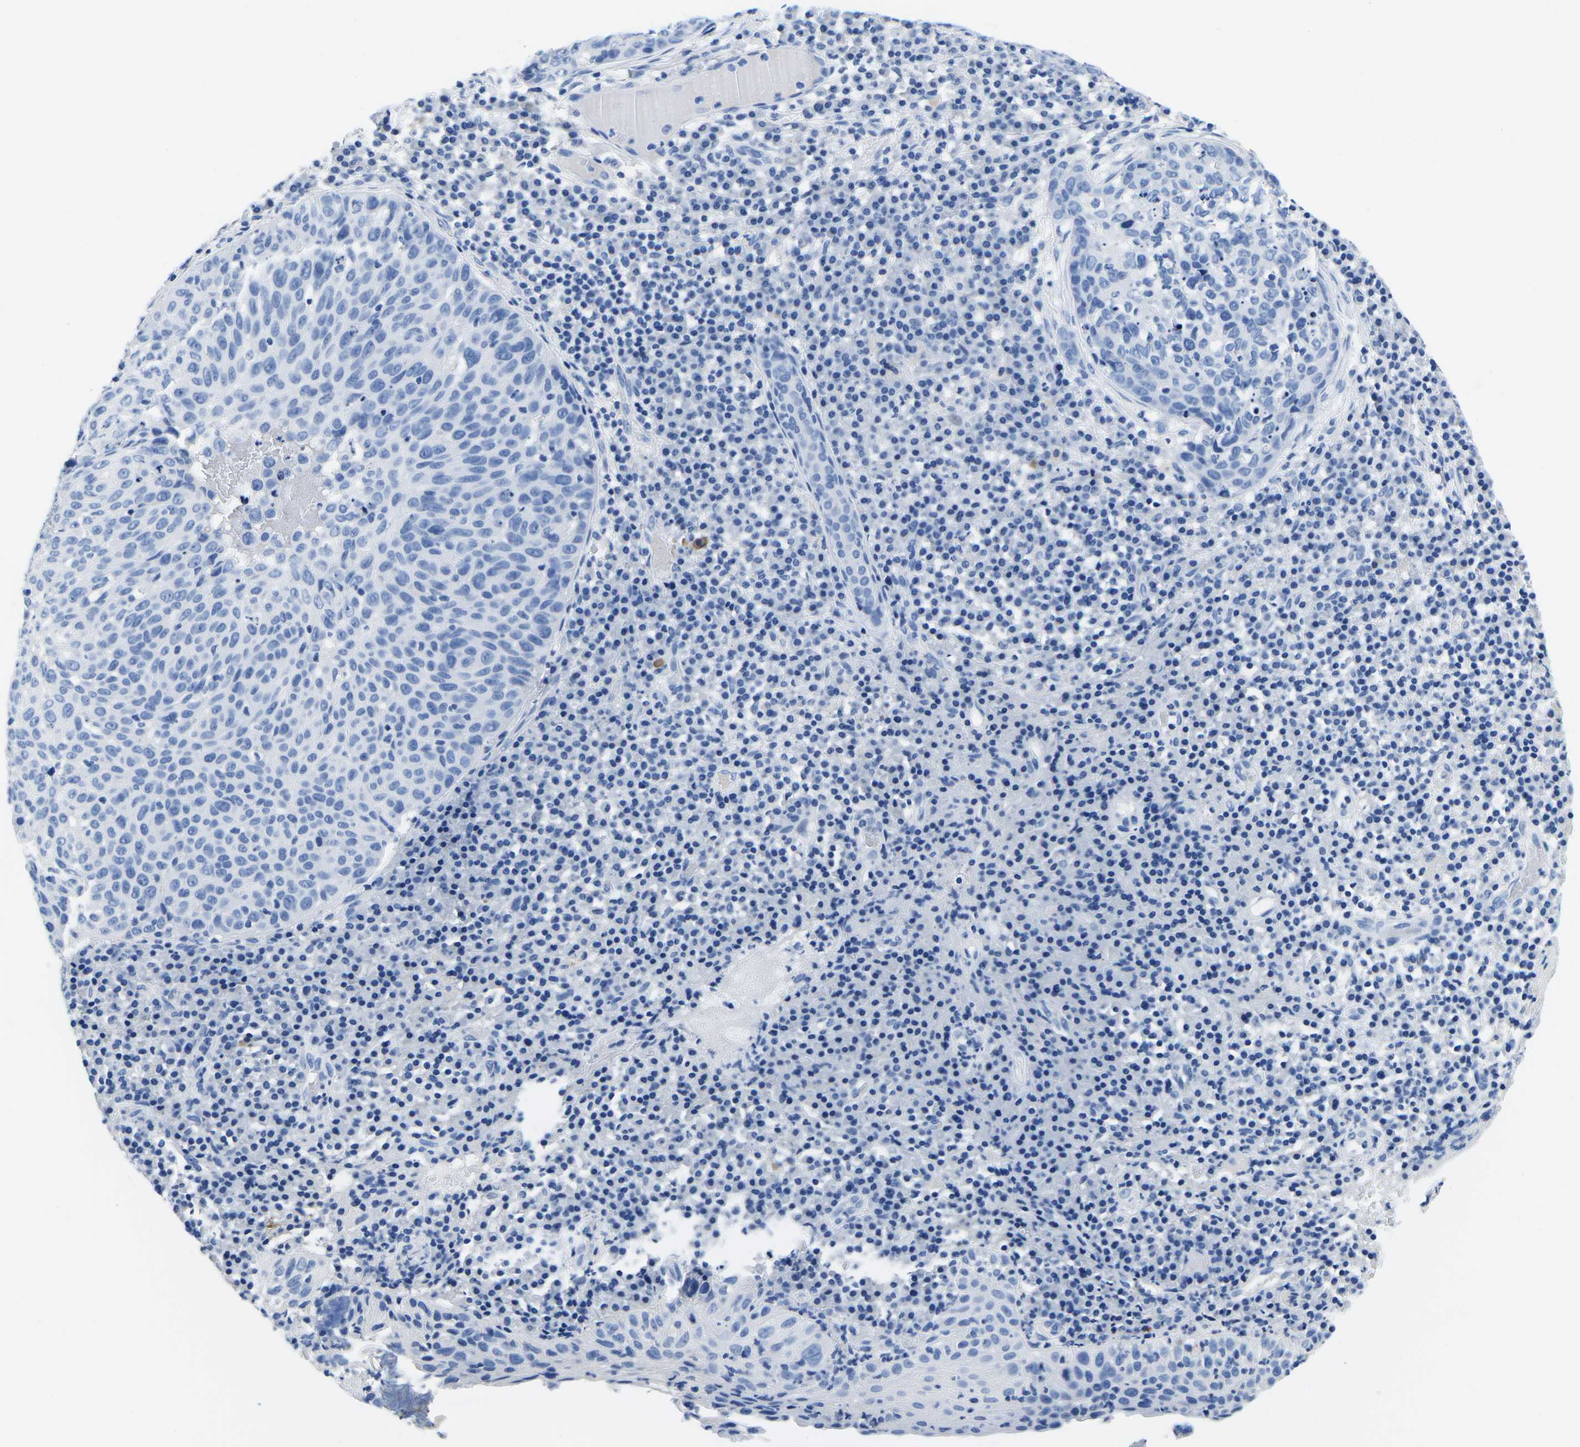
{"staining": {"intensity": "negative", "quantity": "none", "location": "none"}, "tissue": "skin cancer", "cell_type": "Tumor cells", "image_type": "cancer", "snomed": [{"axis": "morphology", "description": "Squamous cell carcinoma in situ, NOS"}, {"axis": "morphology", "description": "Squamous cell carcinoma, NOS"}, {"axis": "topography", "description": "Skin"}], "caption": "Image shows no significant protein positivity in tumor cells of skin cancer.", "gene": "CYP1A2", "patient": {"sex": "male", "age": 93}}